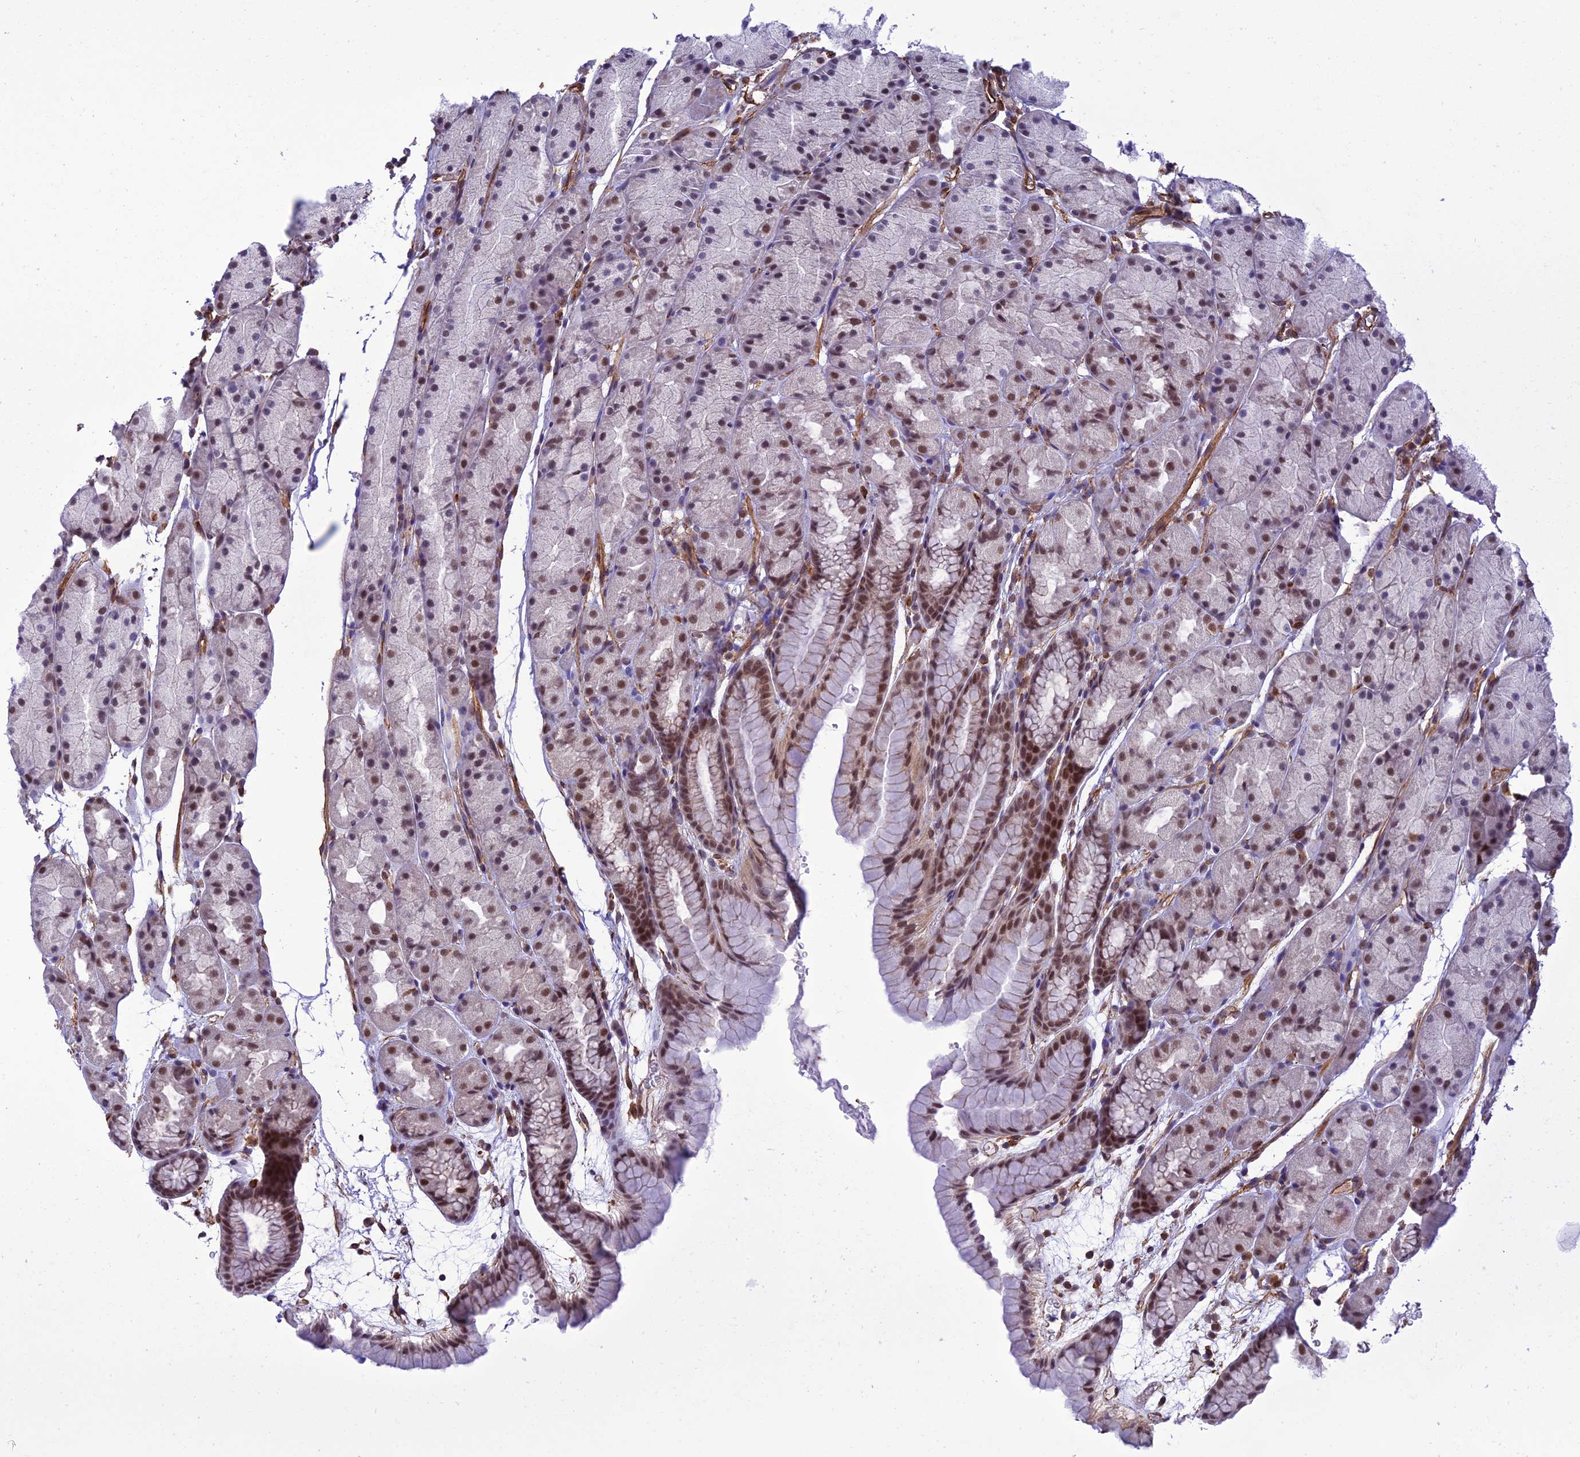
{"staining": {"intensity": "moderate", "quantity": "25%-75%", "location": "nuclear"}, "tissue": "stomach", "cell_type": "Glandular cells", "image_type": "normal", "snomed": [{"axis": "morphology", "description": "Normal tissue, NOS"}, {"axis": "topography", "description": "Stomach, upper"}, {"axis": "topography", "description": "Stomach"}], "caption": "Immunohistochemistry (IHC) of normal human stomach demonstrates medium levels of moderate nuclear staining in about 25%-75% of glandular cells. The protein of interest is shown in brown color, while the nuclei are stained blue.", "gene": "PAGR1", "patient": {"sex": "male", "age": 47}}